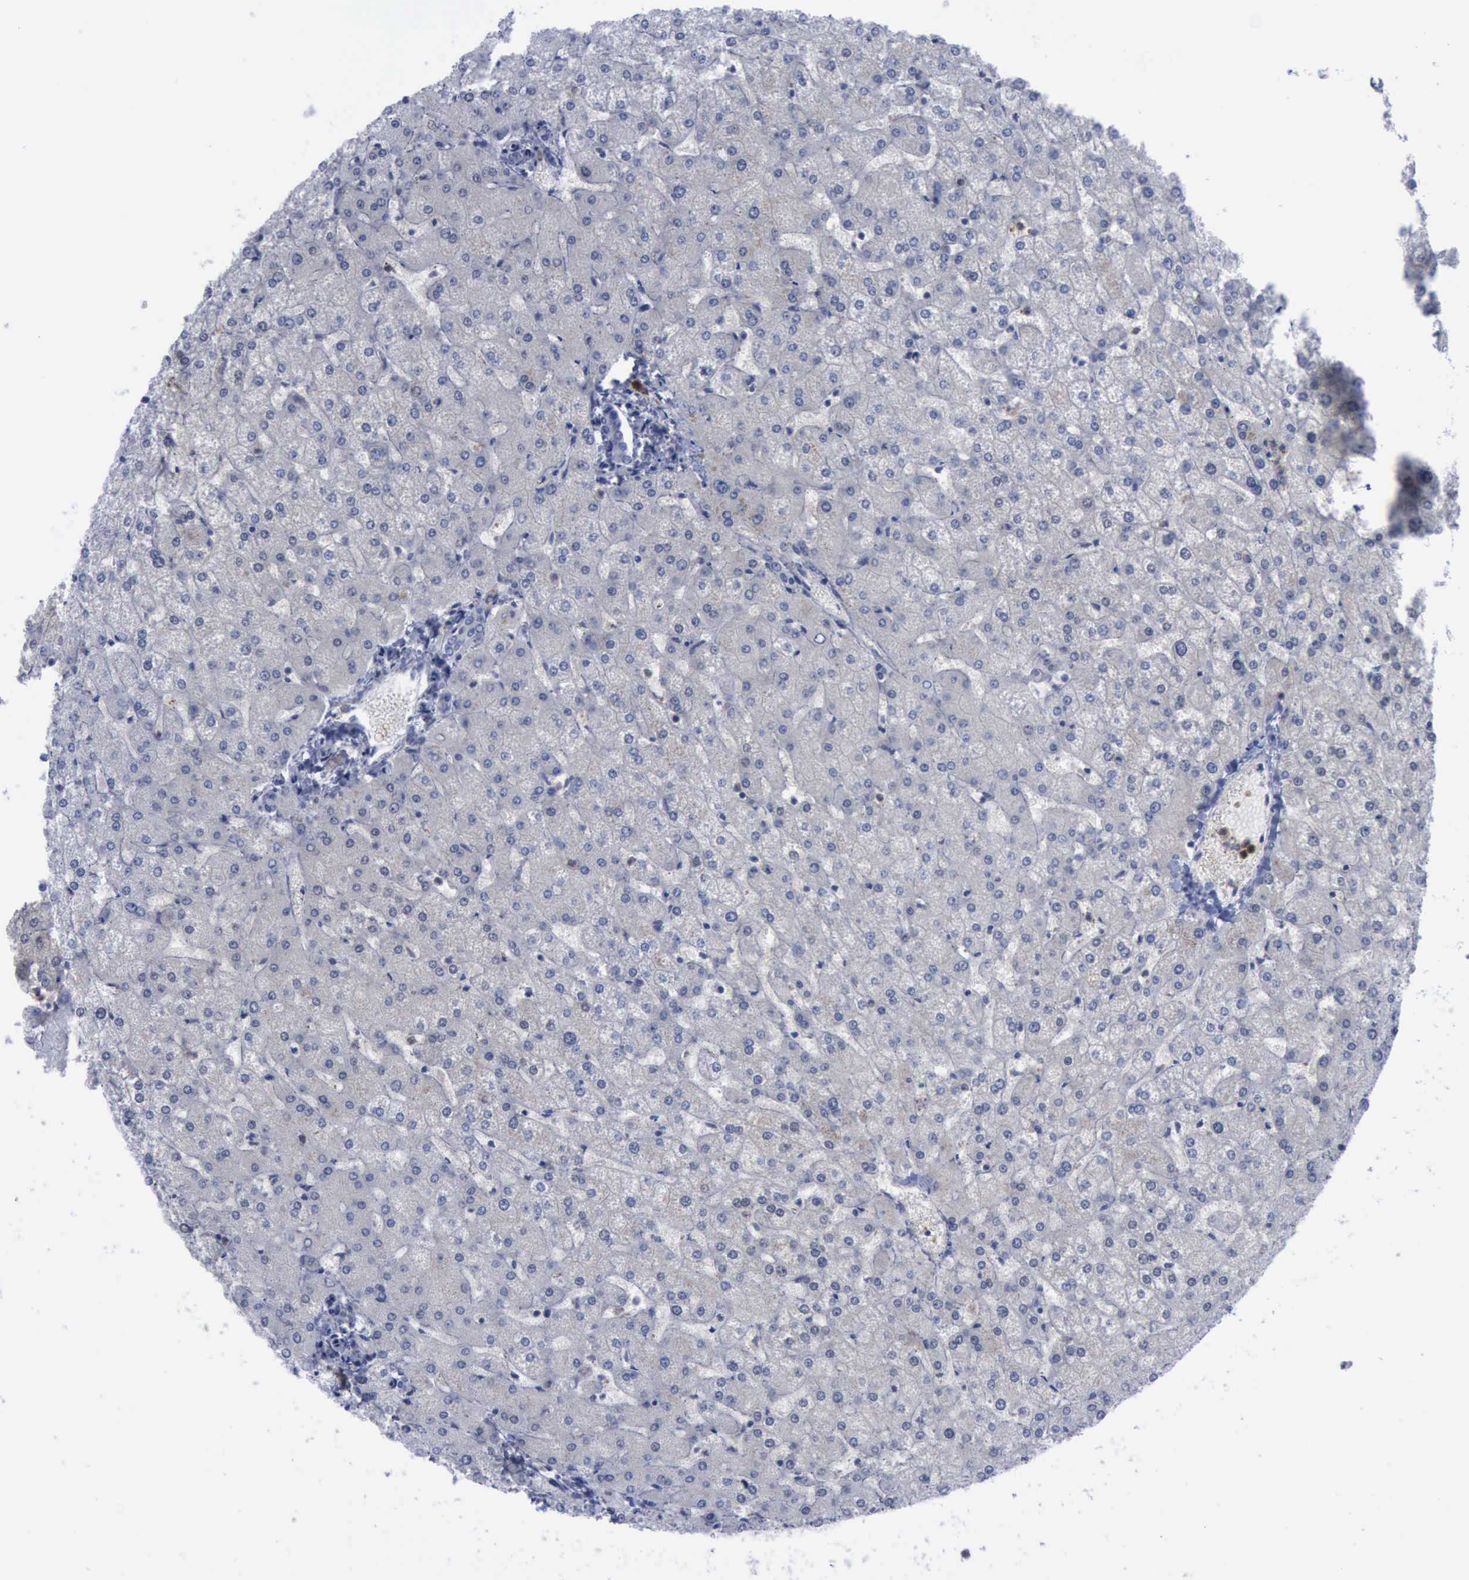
{"staining": {"intensity": "negative", "quantity": "none", "location": "none"}, "tissue": "liver", "cell_type": "Cholangiocytes", "image_type": "normal", "snomed": [{"axis": "morphology", "description": "Normal tissue, NOS"}, {"axis": "topography", "description": "Liver"}], "caption": "Immunohistochemical staining of benign liver exhibits no significant expression in cholangiocytes. (Immunohistochemistry (ihc), brightfield microscopy, high magnification).", "gene": "CSTA", "patient": {"sex": "female", "age": 32}}